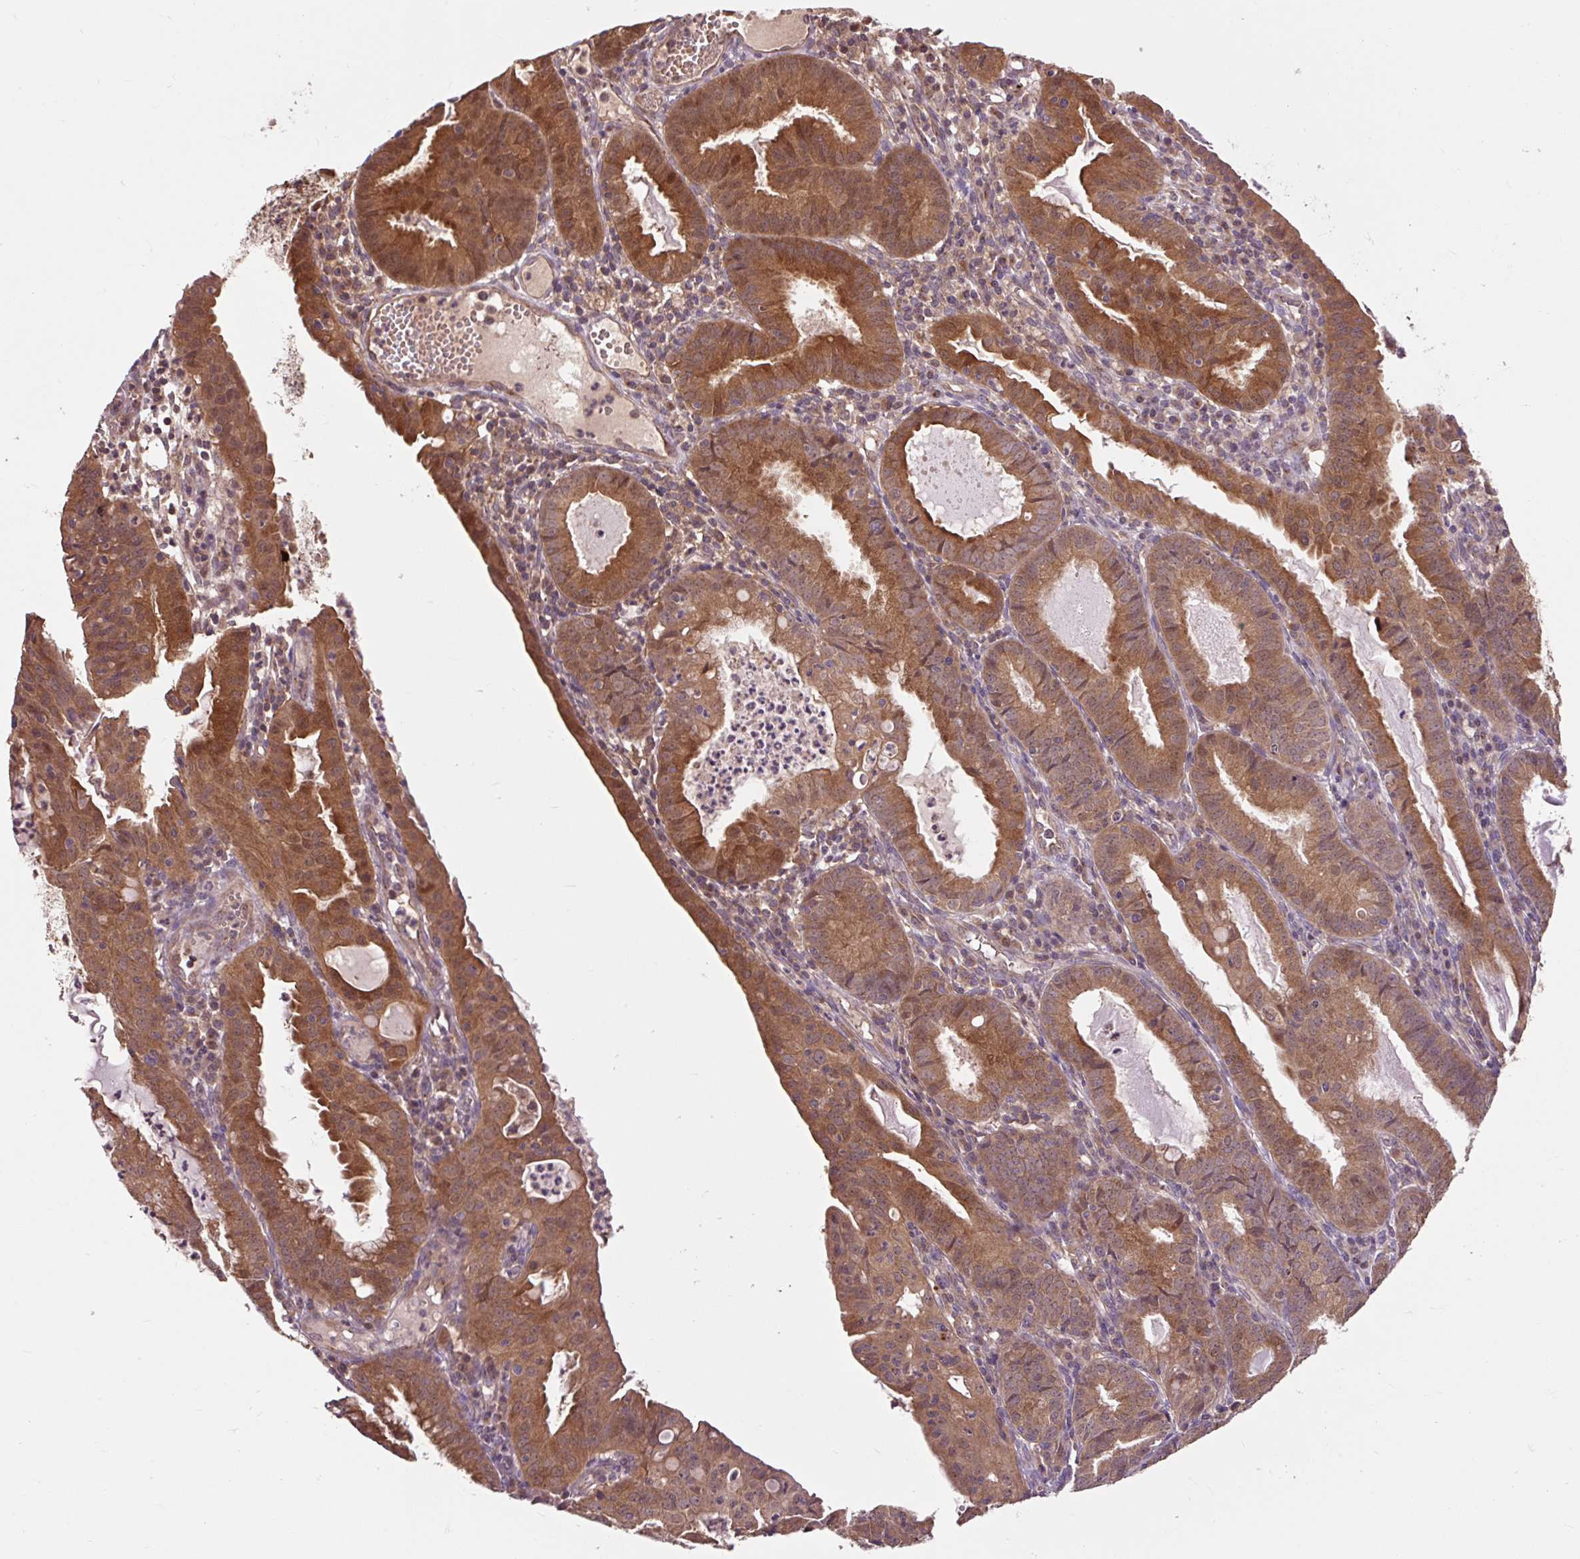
{"staining": {"intensity": "strong", "quantity": ">75%", "location": "cytoplasmic/membranous"}, "tissue": "endometrial cancer", "cell_type": "Tumor cells", "image_type": "cancer", "snomed": [{"axis": "morphology", "description": "Adenocarcinoma, NOS"}, {"axis": "topography", "description": "Endometrium"}], "caption": "IHC of human endometrial adenocarcinoma displays high levels of strong cytoplasmic/membranous staining in approximately >75% of tumor cells.", "gene": "MMS19", "patient": {"sex": "female", "age": 60}}